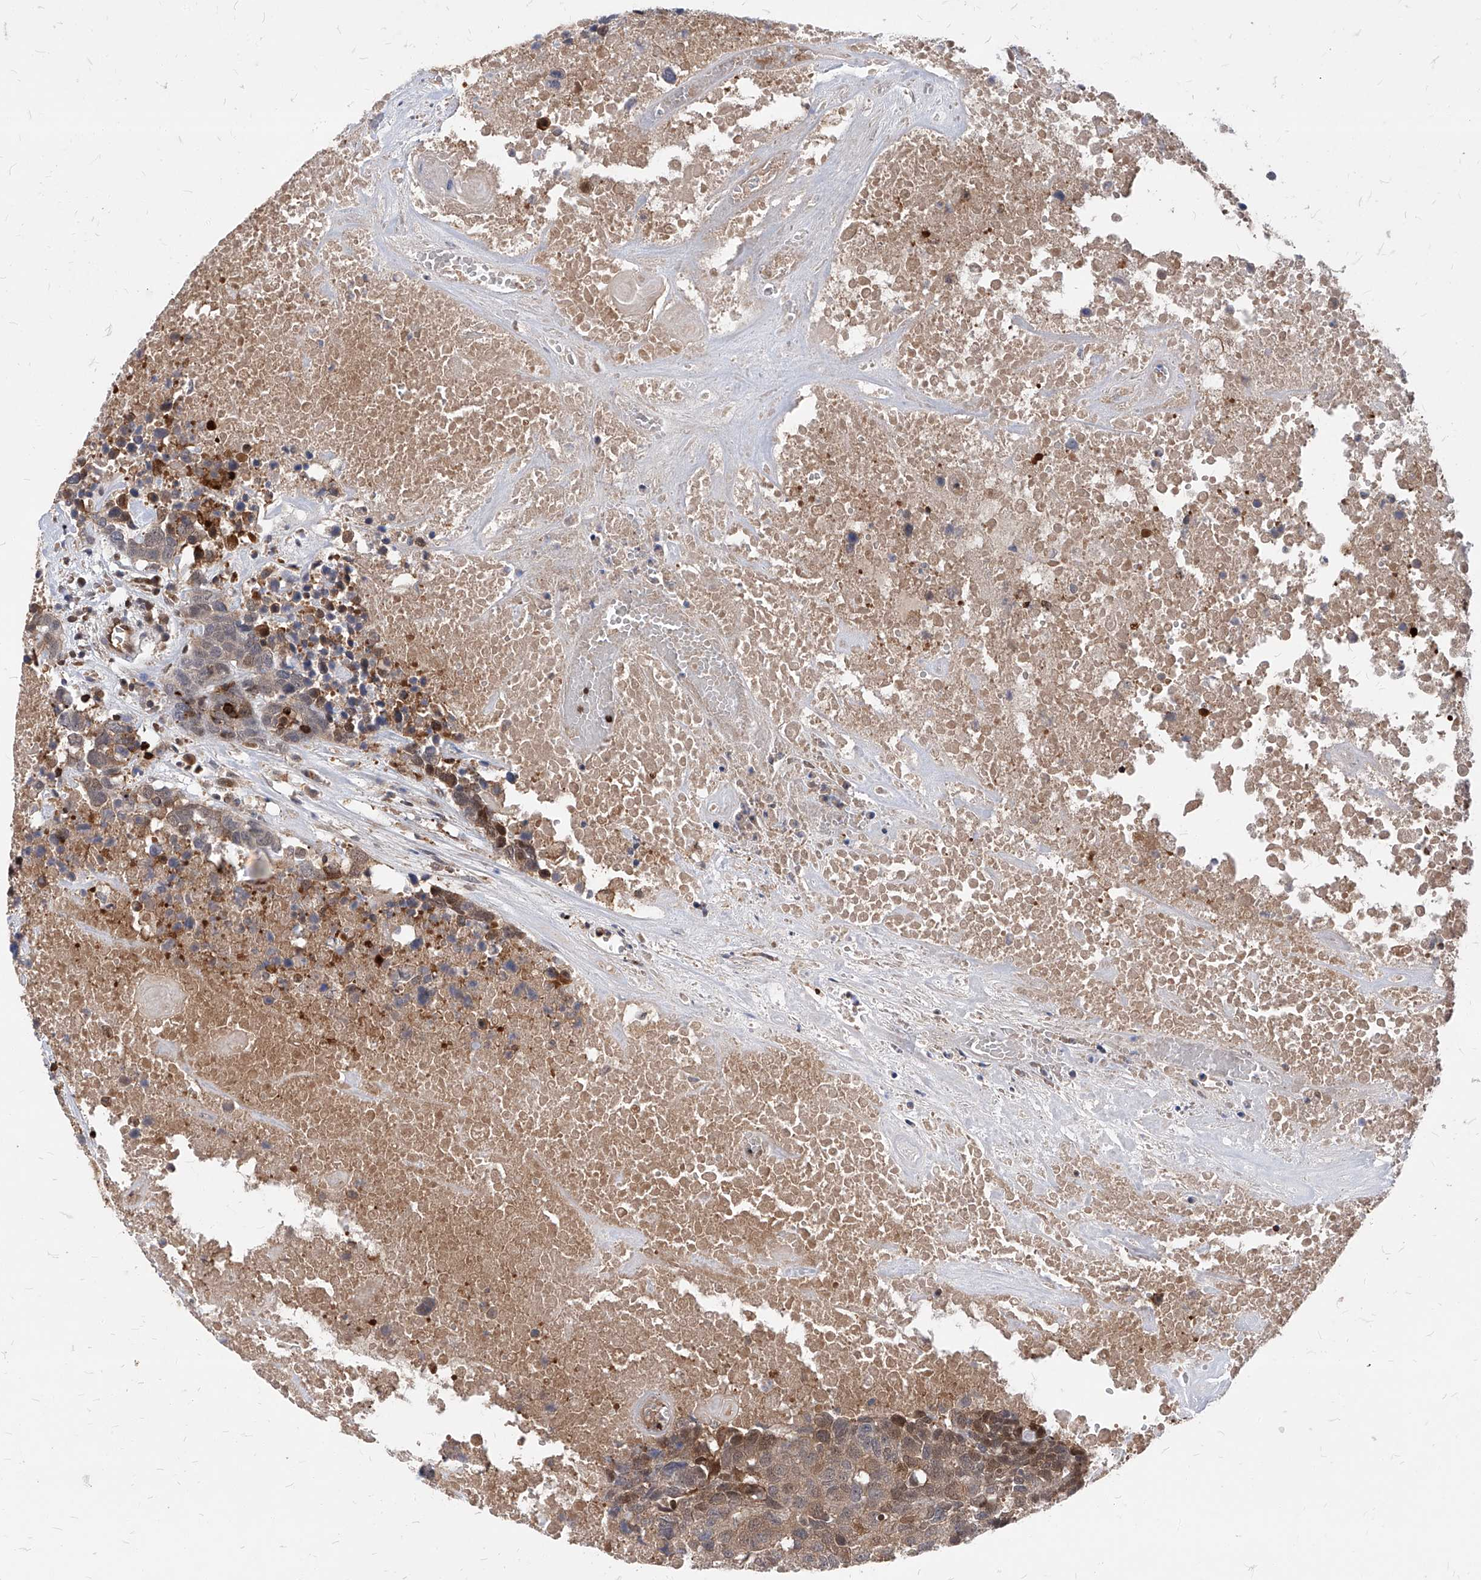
{"staining": {"intensity": "weak", "quantity": ">75%", "location": "cytoplasmic/membranous,nuclear"}, "tissue": "head and neck cancer", "cell_type": "Tumor cells", "image_type": "cancer", "snomed": [{"axis": "morphology", "description": "Squamous cell carcinoma, NOS"}, {"axis": "topography", "description": "Head-Neck"}], "caption": "Squamous cell carcinoma (head and neck) tissue reveals weak cytoplasmic/membranous and nuclear staining in about >75% of tumor cells, visualized by immunohistochemistry.", "gene": "ABRACL", "patient": {"sex": "male", "age": 66}}